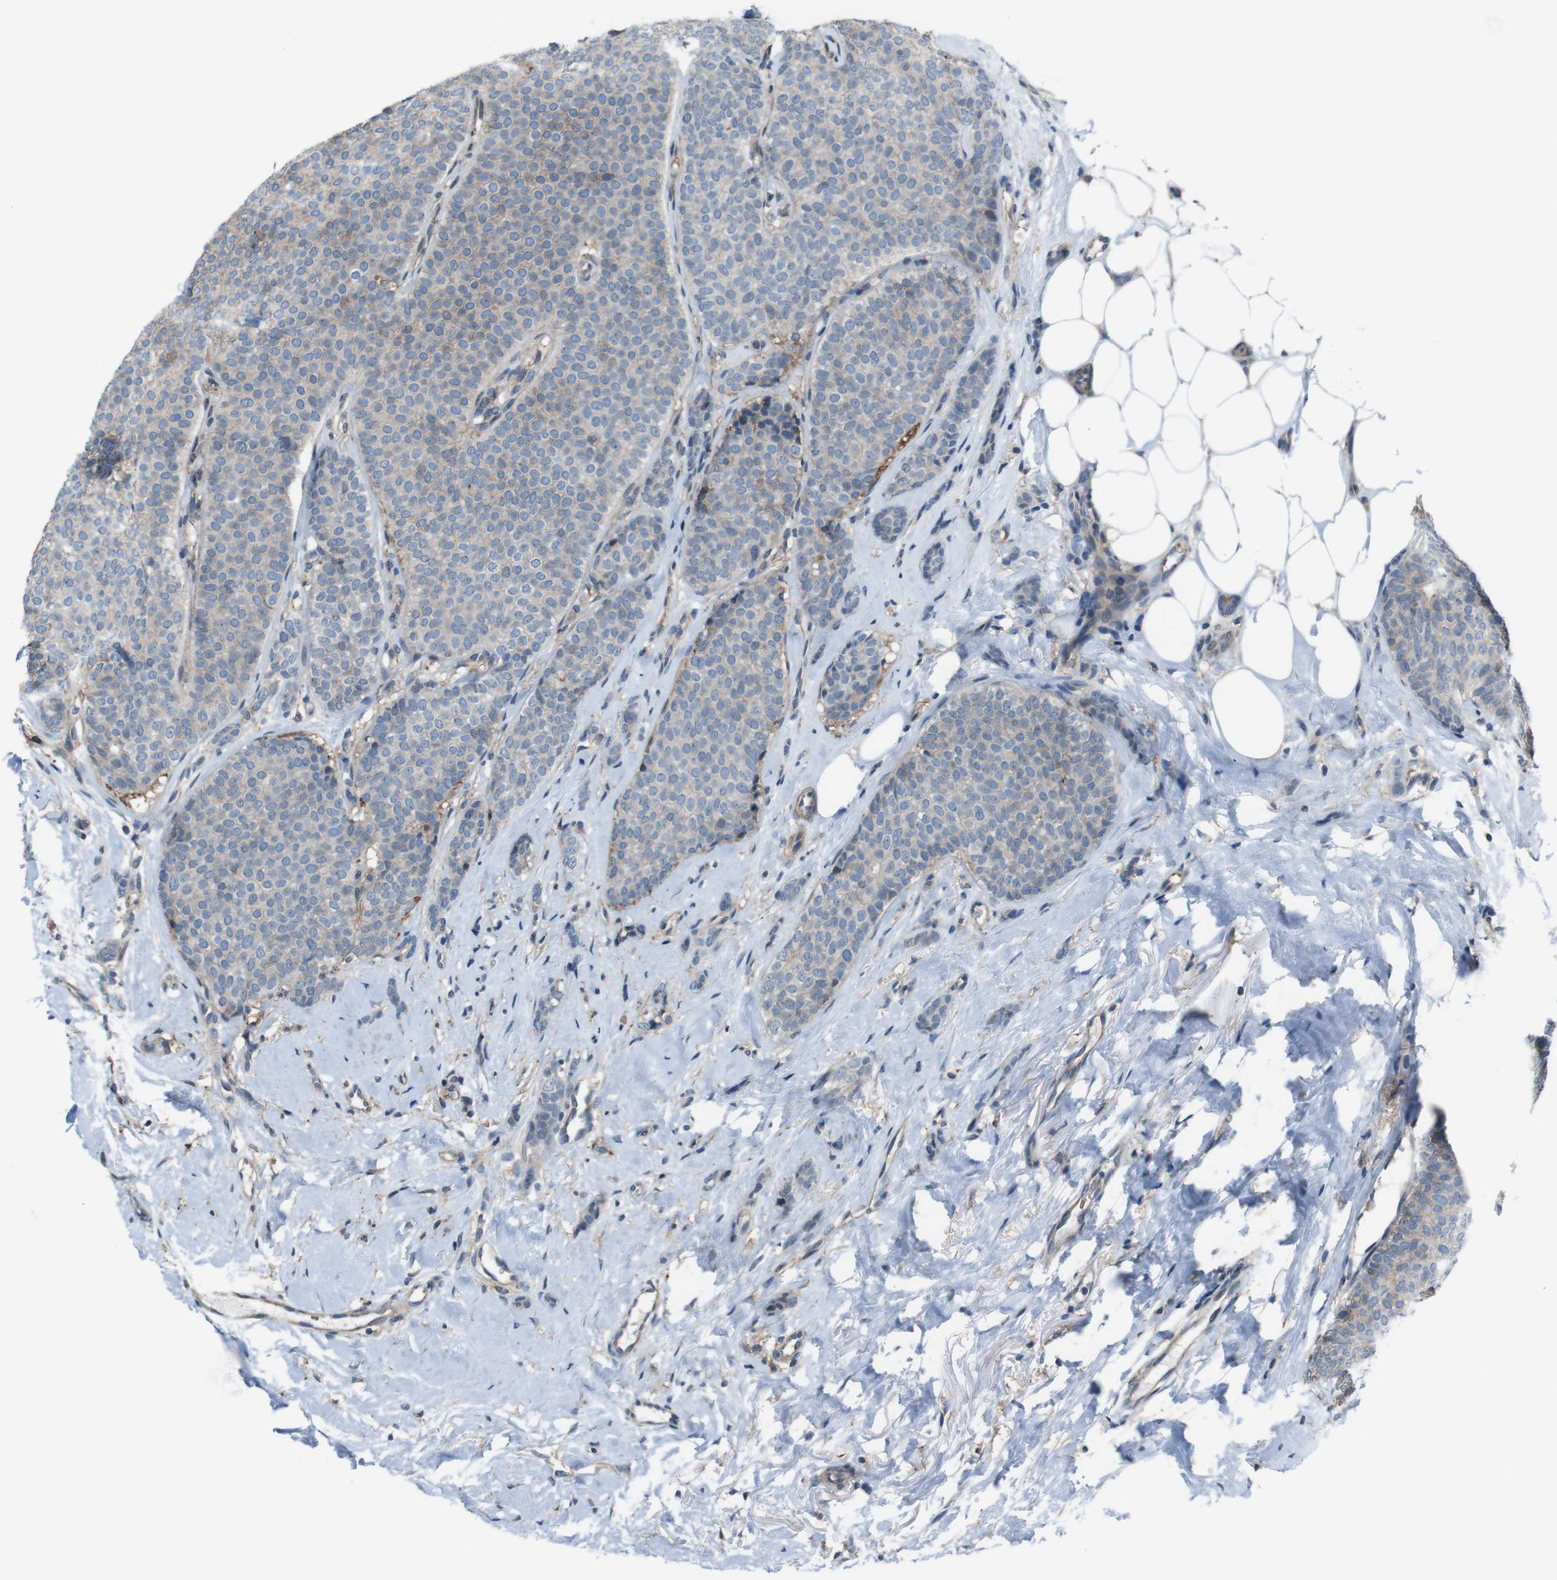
{"staining": {"intensity": "negative", "quantity": "none", "location": "none"}, "tissue": "breast cancer", "cell_type": "Tumor cells", "image_type": "cancer", "snomed": [{"axis": "morphology", "description": "Lobular carcinoma"}, {"axis": "topography", "description": "Skin"}, {"axis": "topography", "description": "Breast"}], "caption": "There is no significant staining in tumor cells of breast cancer.", "gene": "ATP2B1", "patient": {"sex": "female", "age": 46}}